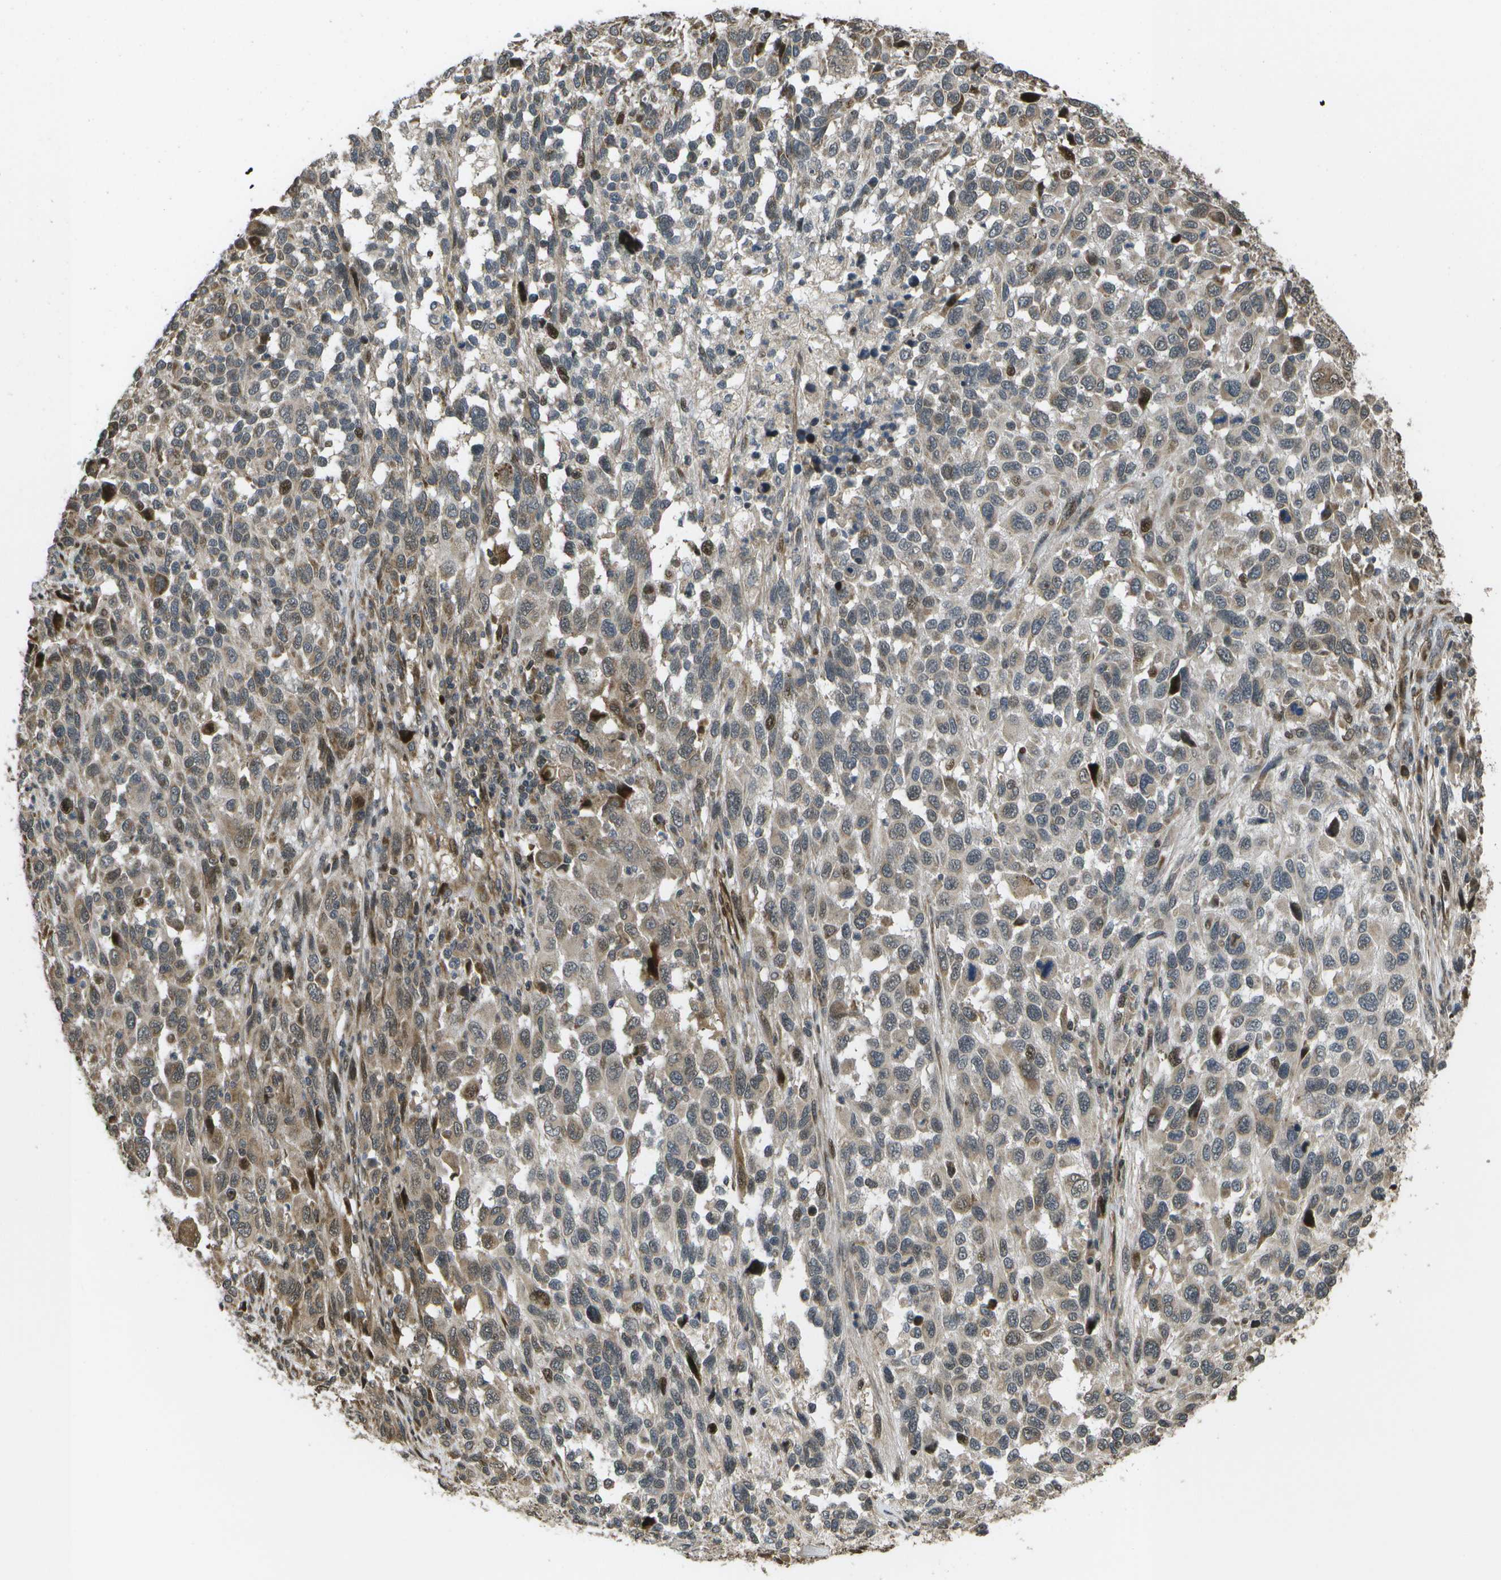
{"staining": {"intensity": "moderate", "quantity": "<25%", "location": "cytoplasmic/membranous,nuclear"}, "tissue": "melanoma", "cell_type": "Tumor cells", "image_type": "cancer", "snomed": [{"axis": "morphology", "description": "Malignant melanoma, Metastatic site"}, {"axis": "topography", "description": "Lymph node"}], "caption": "Brown immunohistochemical staining in melanoma demonstrates moderate cytoplasmic/membranous and nuclear staining in approximately <25% of tumor cells. The protein of interest is shown in brown color, while the nuclei are stained blue.", "gene": "AXIN2", "patient": {"sex": "male", "age": 61}}